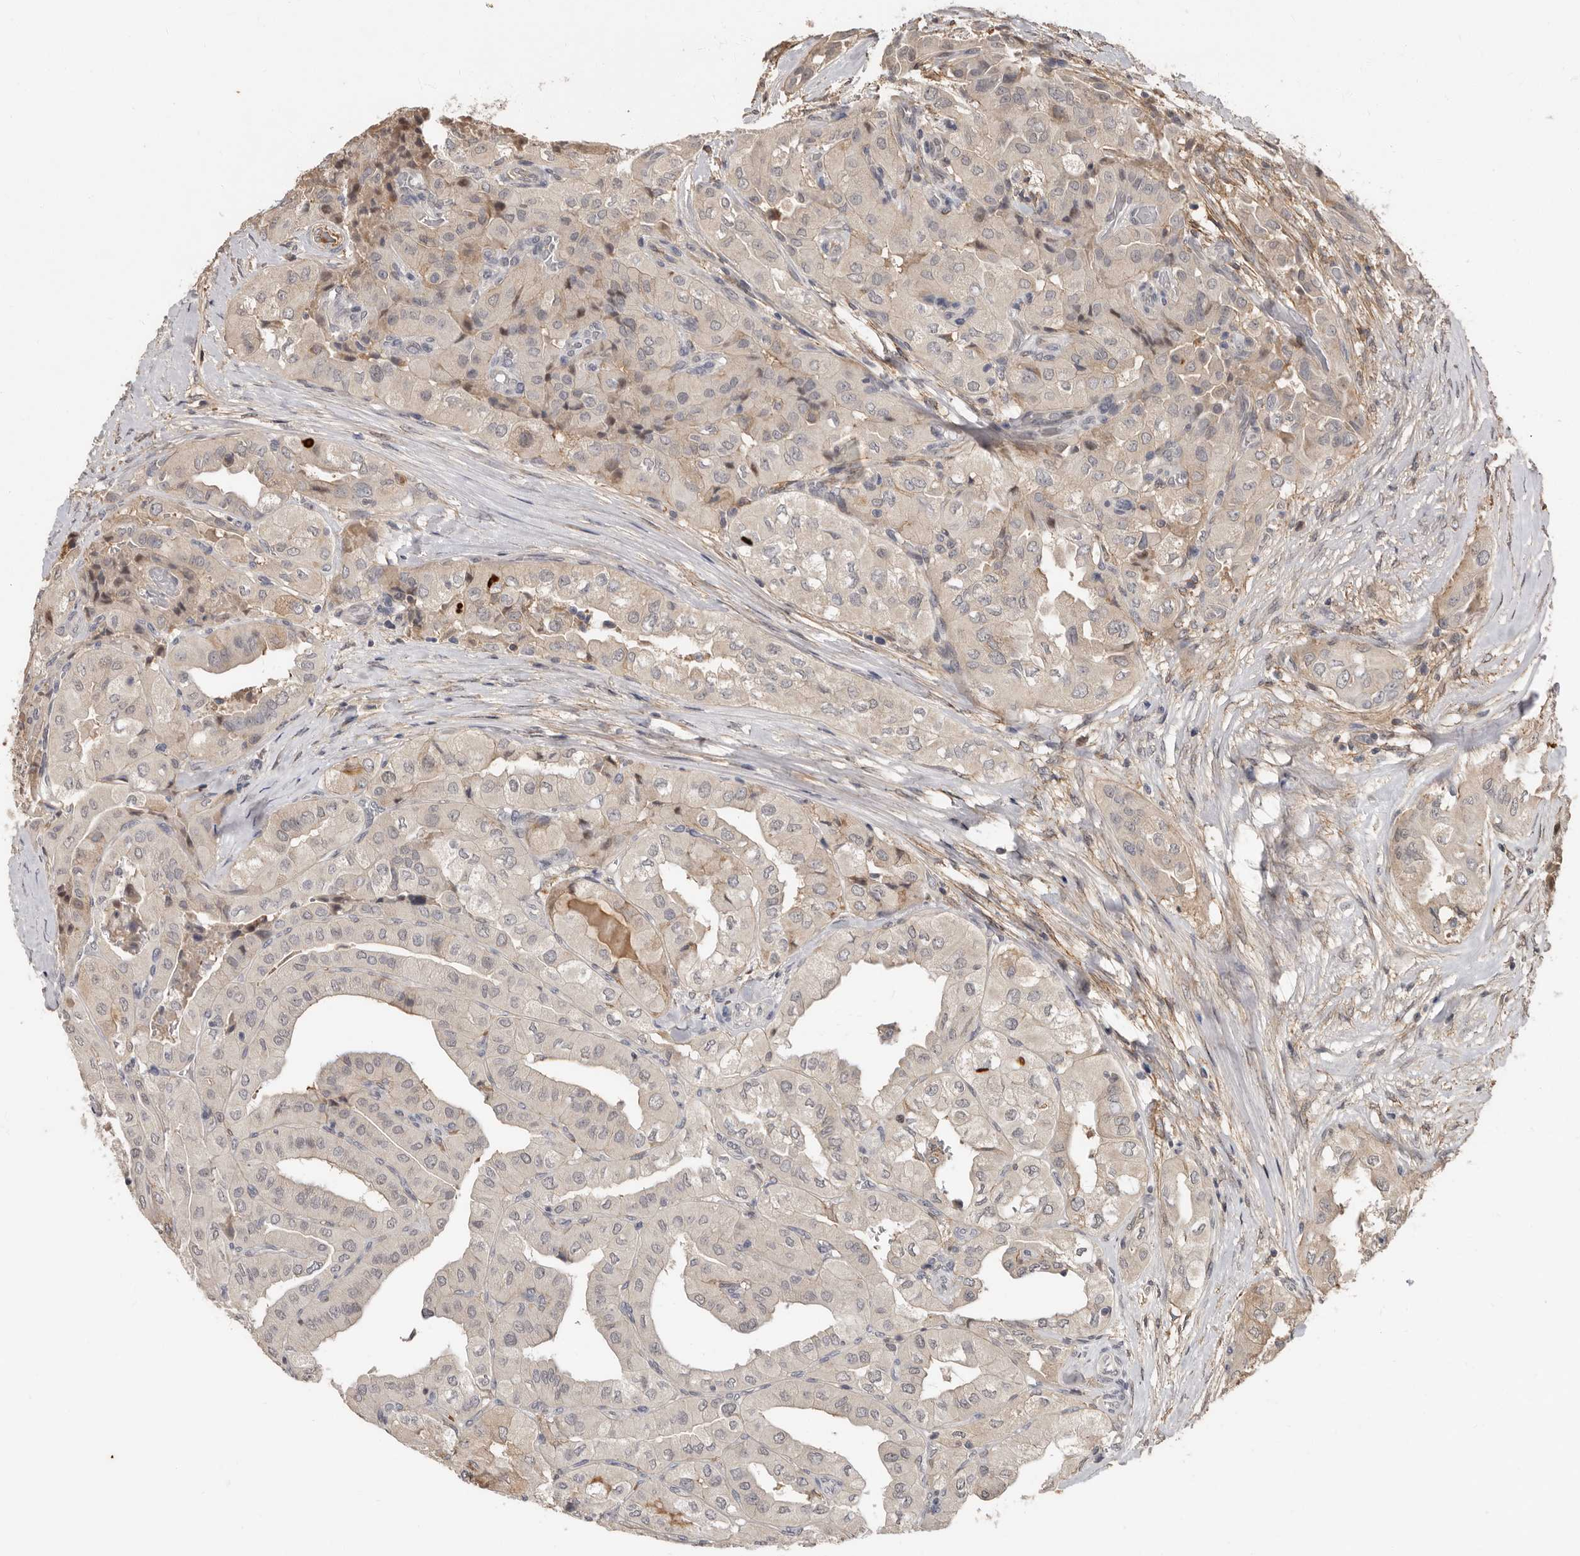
{"staining": {"intensity": "weak", "quantity": "<25%", "location": "cytoplasmic/membranous"}, "tissue": "thyroid cancer", "cell_type": "Tumor cells", "image_type": "cancer", "snomed": [{"axis": "morphology", "description": "Papillary adenocarcinoma, NOS"}, {"axis": "topography", "description": "Thyroid gland"}], "caption": "This histopathology image is of thyroid papillary adenocarcinoma stained with IHC to label a protein in brown with the nuclei are counter-stained blue. There is no positivity in tumor cells.", "gene": "LRGUK", "patient": {"sex": "female", "age": 59}}